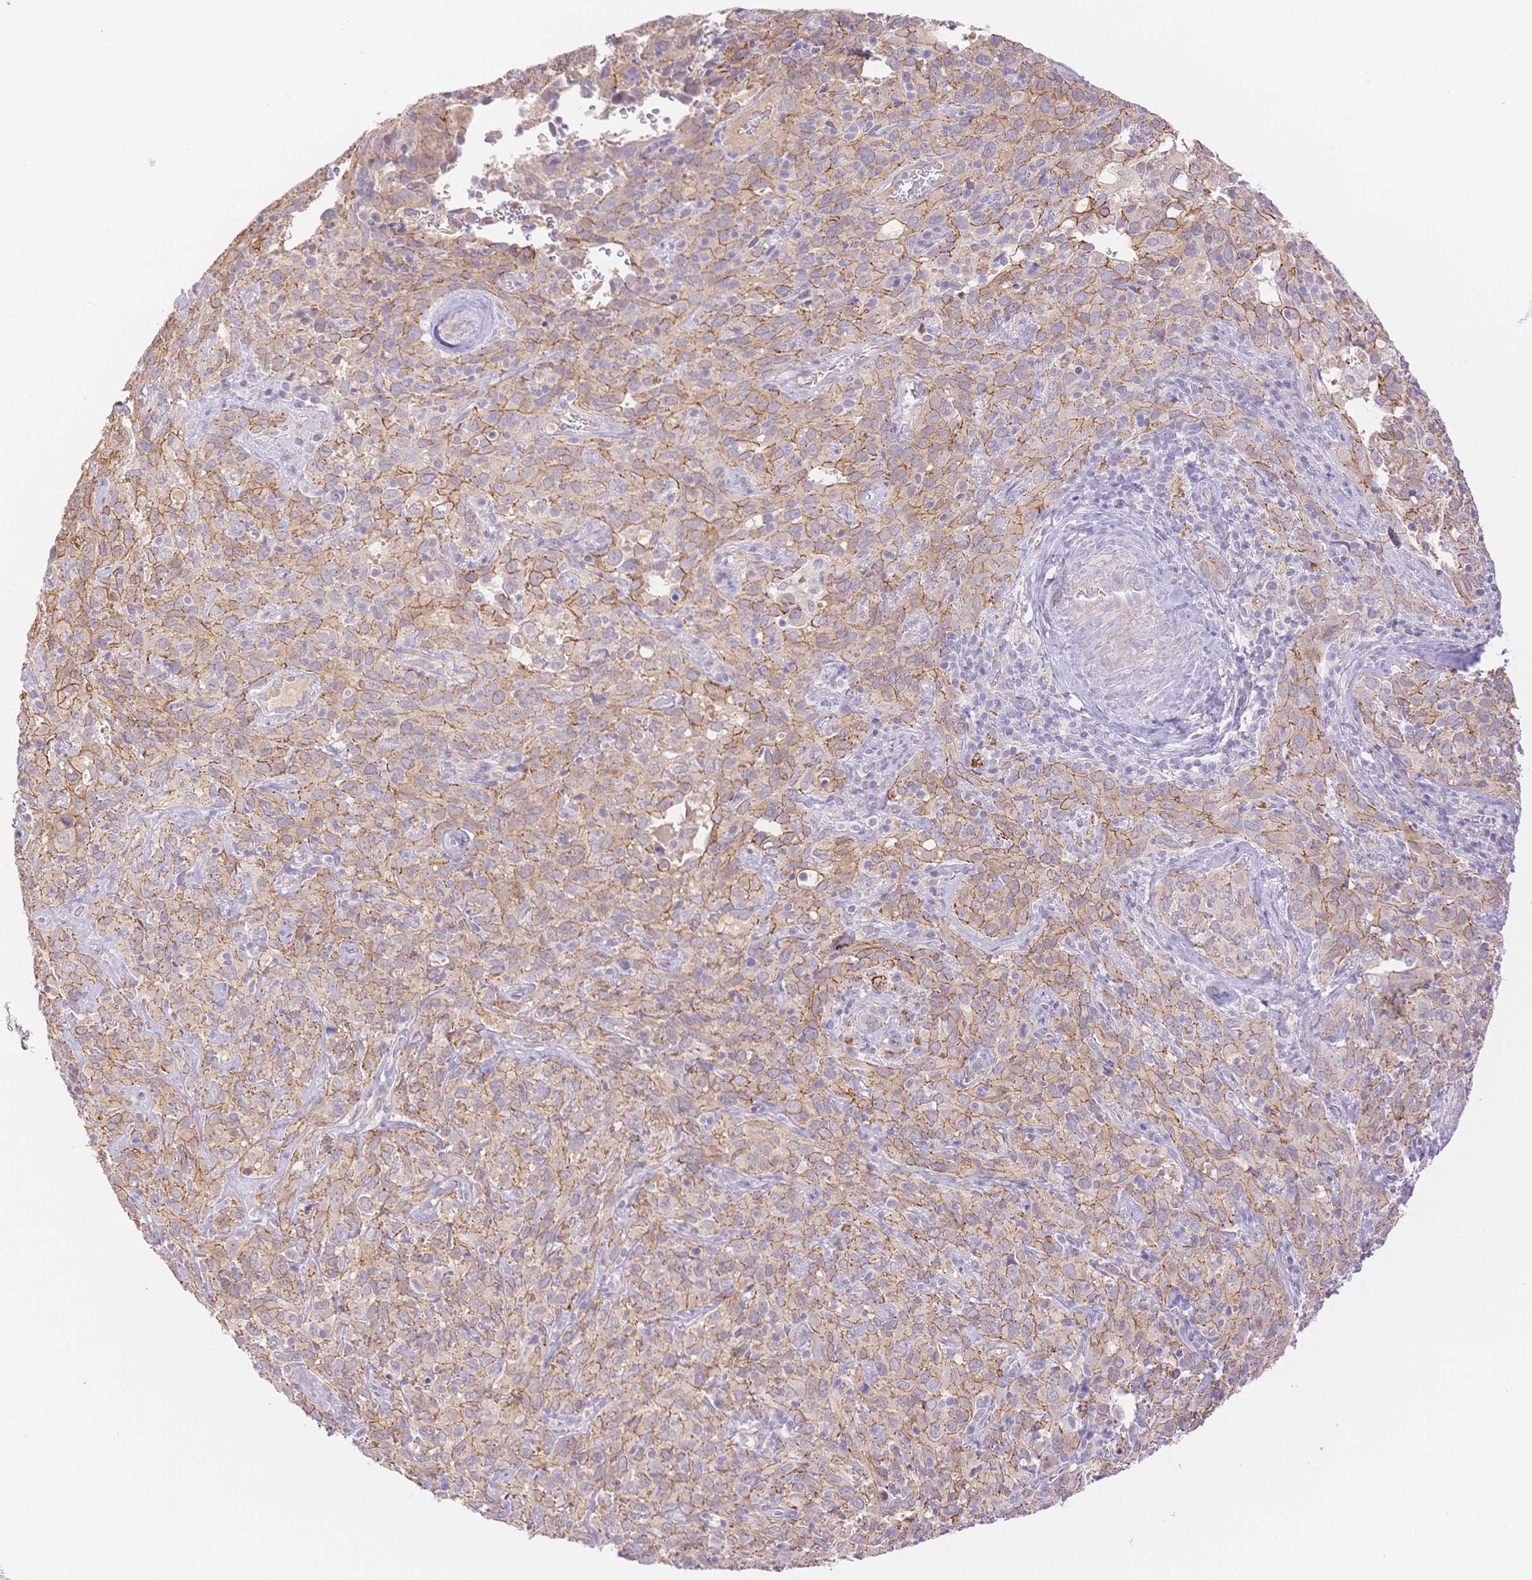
{"staining": {"intensity": "moderate", "quantity": ">75%", "location": "cytoplasmic/membranous"}, "tissue": "cervical cancer", "cell_type": "Tumor cells", "image_type": "cancer", "snomed": [{"axis": "morphology", "description": "Normal tissue, NOS"}, {"axis": "morphology", "description": "Squamous cell carcinoma, NOS"}, {"axis": "topography", "description": "Cervix"}], "caption": "This histopathology image reveals squamous cell carcinoma (cervical) stained with immunohistochemistry to label a protein in brown. The cytoplasmic/membranous of tumor cells show moderate positivity for the protein. Nuclei are counter-stained blue.", "gene": "WDR54", "patient": {"sex": "female", "age": 51}}